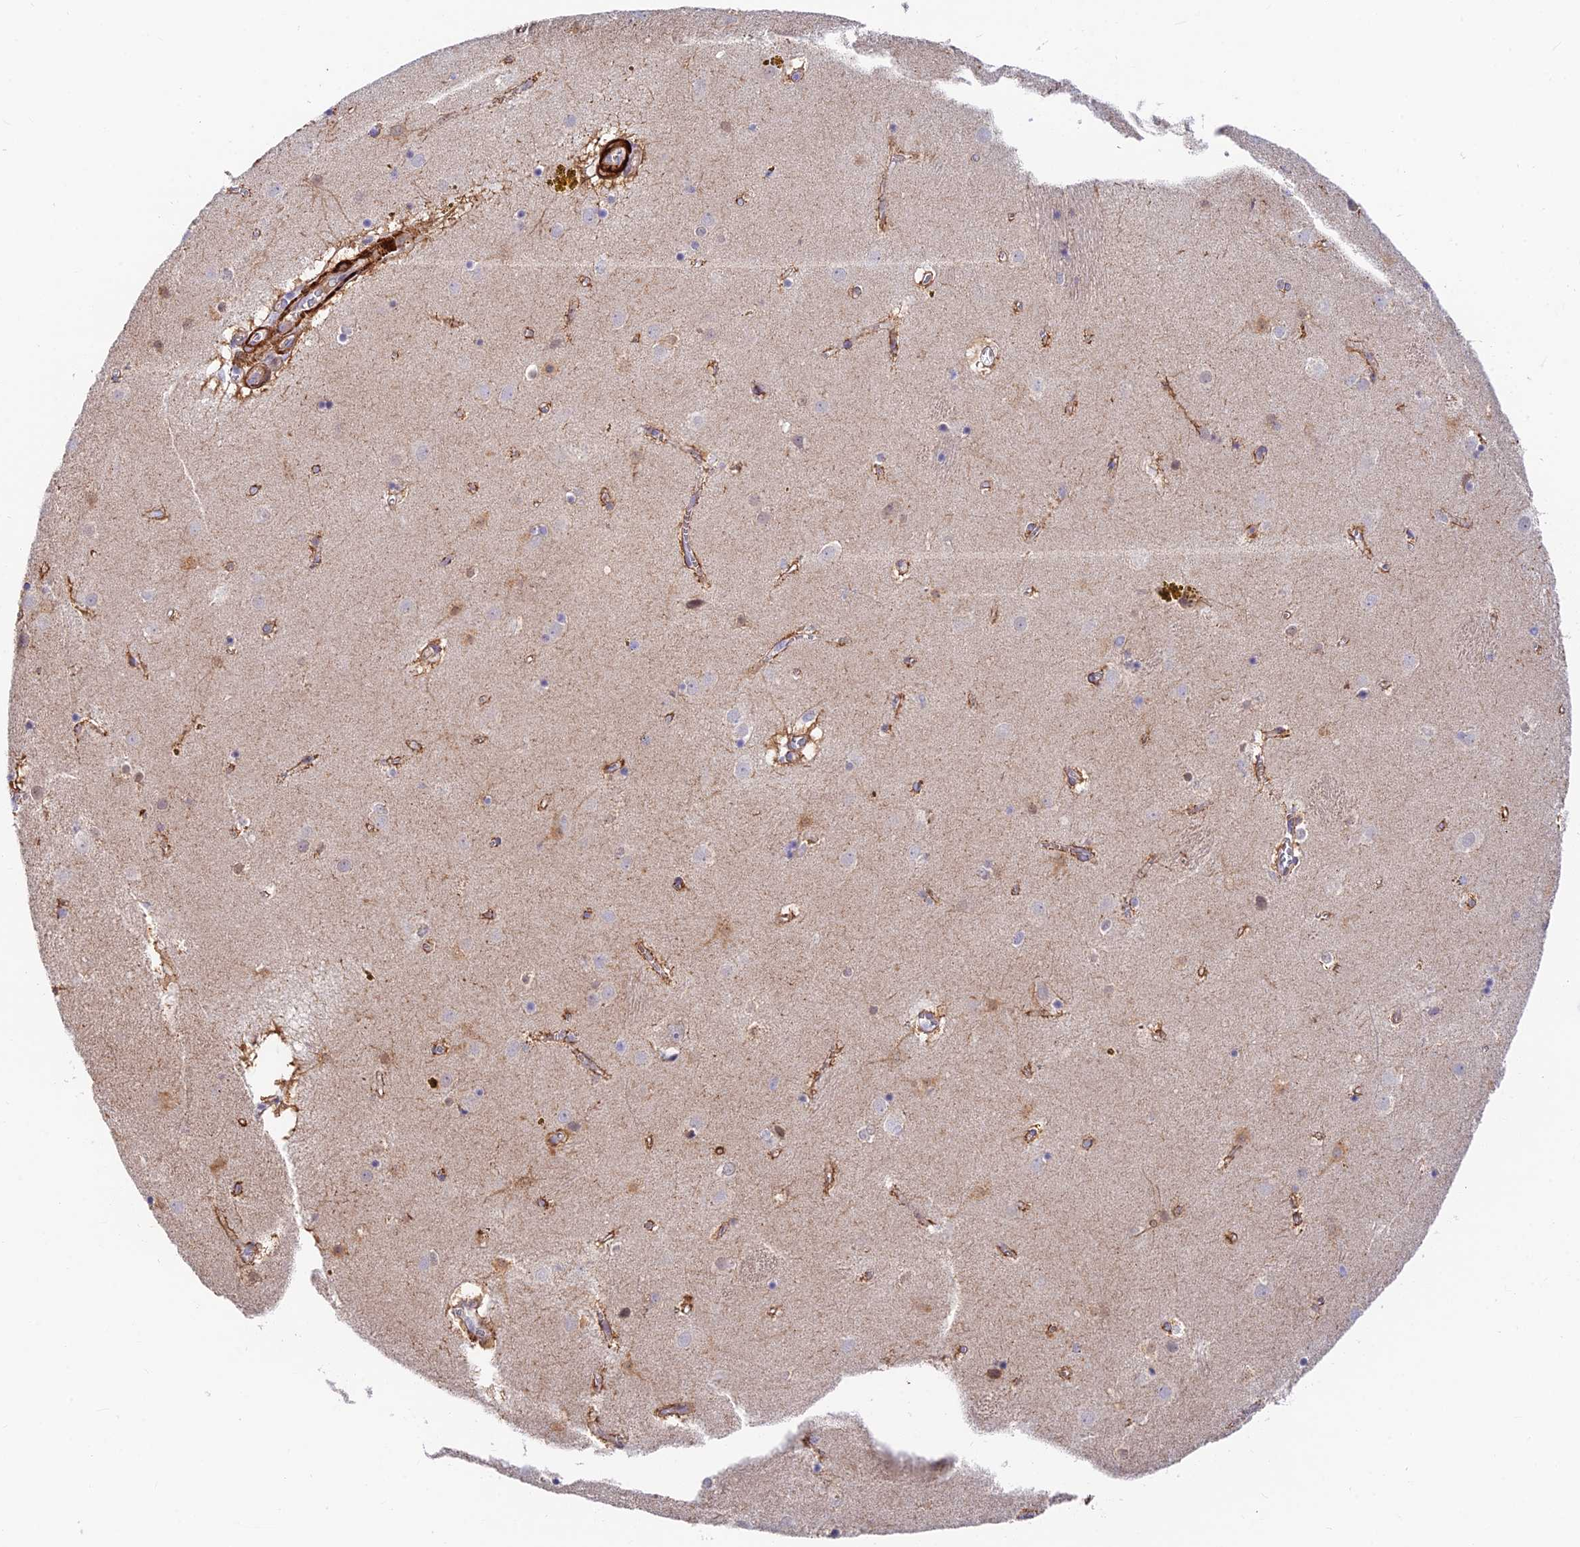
{"staining": {"intensity": "negative", "quantity": "none", "location": "none"}, "tissue": "caudate", "cell_type": "Glial cells", "image_type": "normal", "snomed": [{"axis": "morphology", "description": "Normal tissue, NOS"}, {"axis": "topography", "description": "Lateral ventricle wall"}], "caption": "Glial cells are negative for brown protein staining in benign caudate. (Immunohistochemistry, brightfield microscopy, high magnification).", "gene": "ANKRD50", "patient": {"sex": "male", "age": 70}}